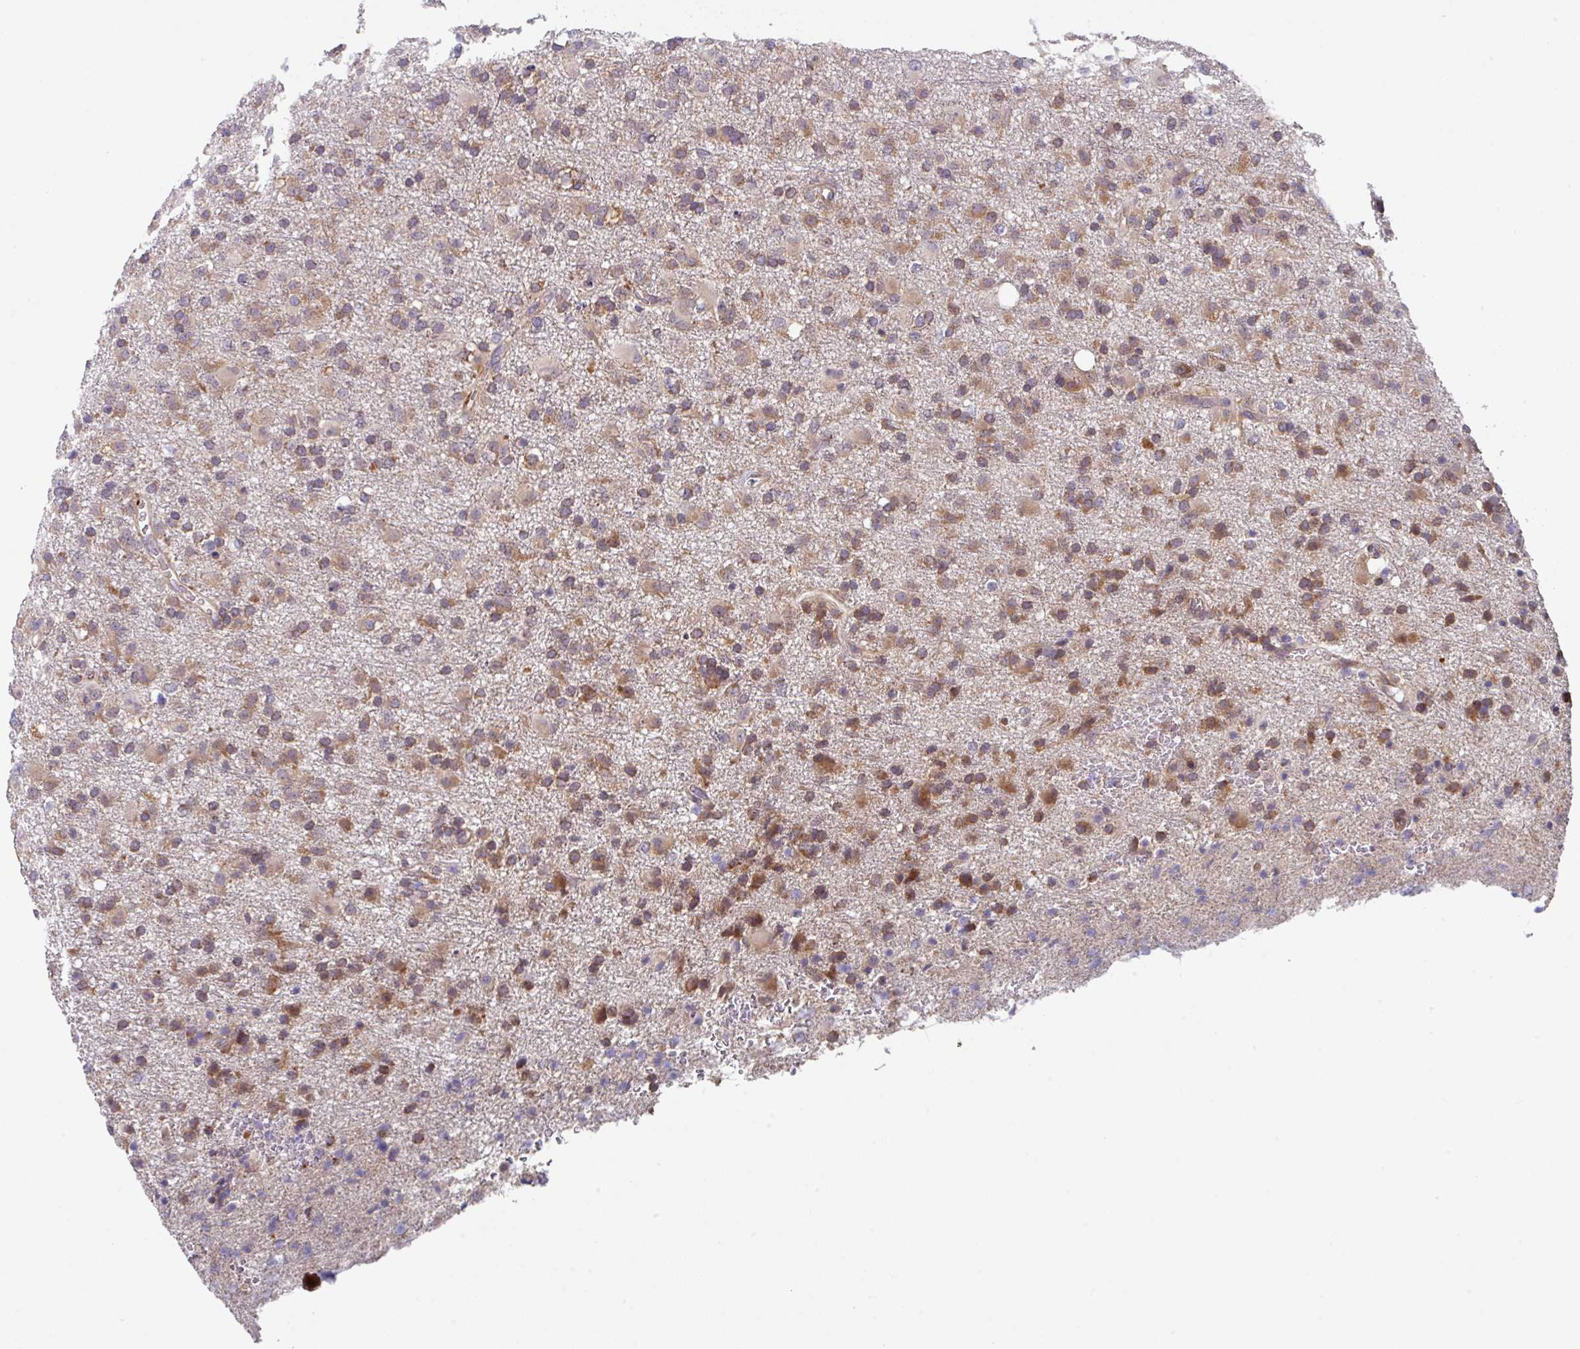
{"staining": {"intensity": "moderate", "quantity": "25%-75%", "location": "cytoplasmic/membranous"}, "tissue": "glioma", "cell_type": "Tumor cells", "image_type": "cancer", "snomed": [{"axis": "morphology", "description": "Glioma, malignant, Low grade"}, {"axis": "topography", "description": "Brain"}], "caption": "Malignant low-grade glioma was stained to show a protein in brown. There is medium levels of moderate cytoplasmic/membranous expression in approximately 25%-75% of tumor cells.", "gene": "EIF4B", "patient": {"sex": "male", "age": 65}}